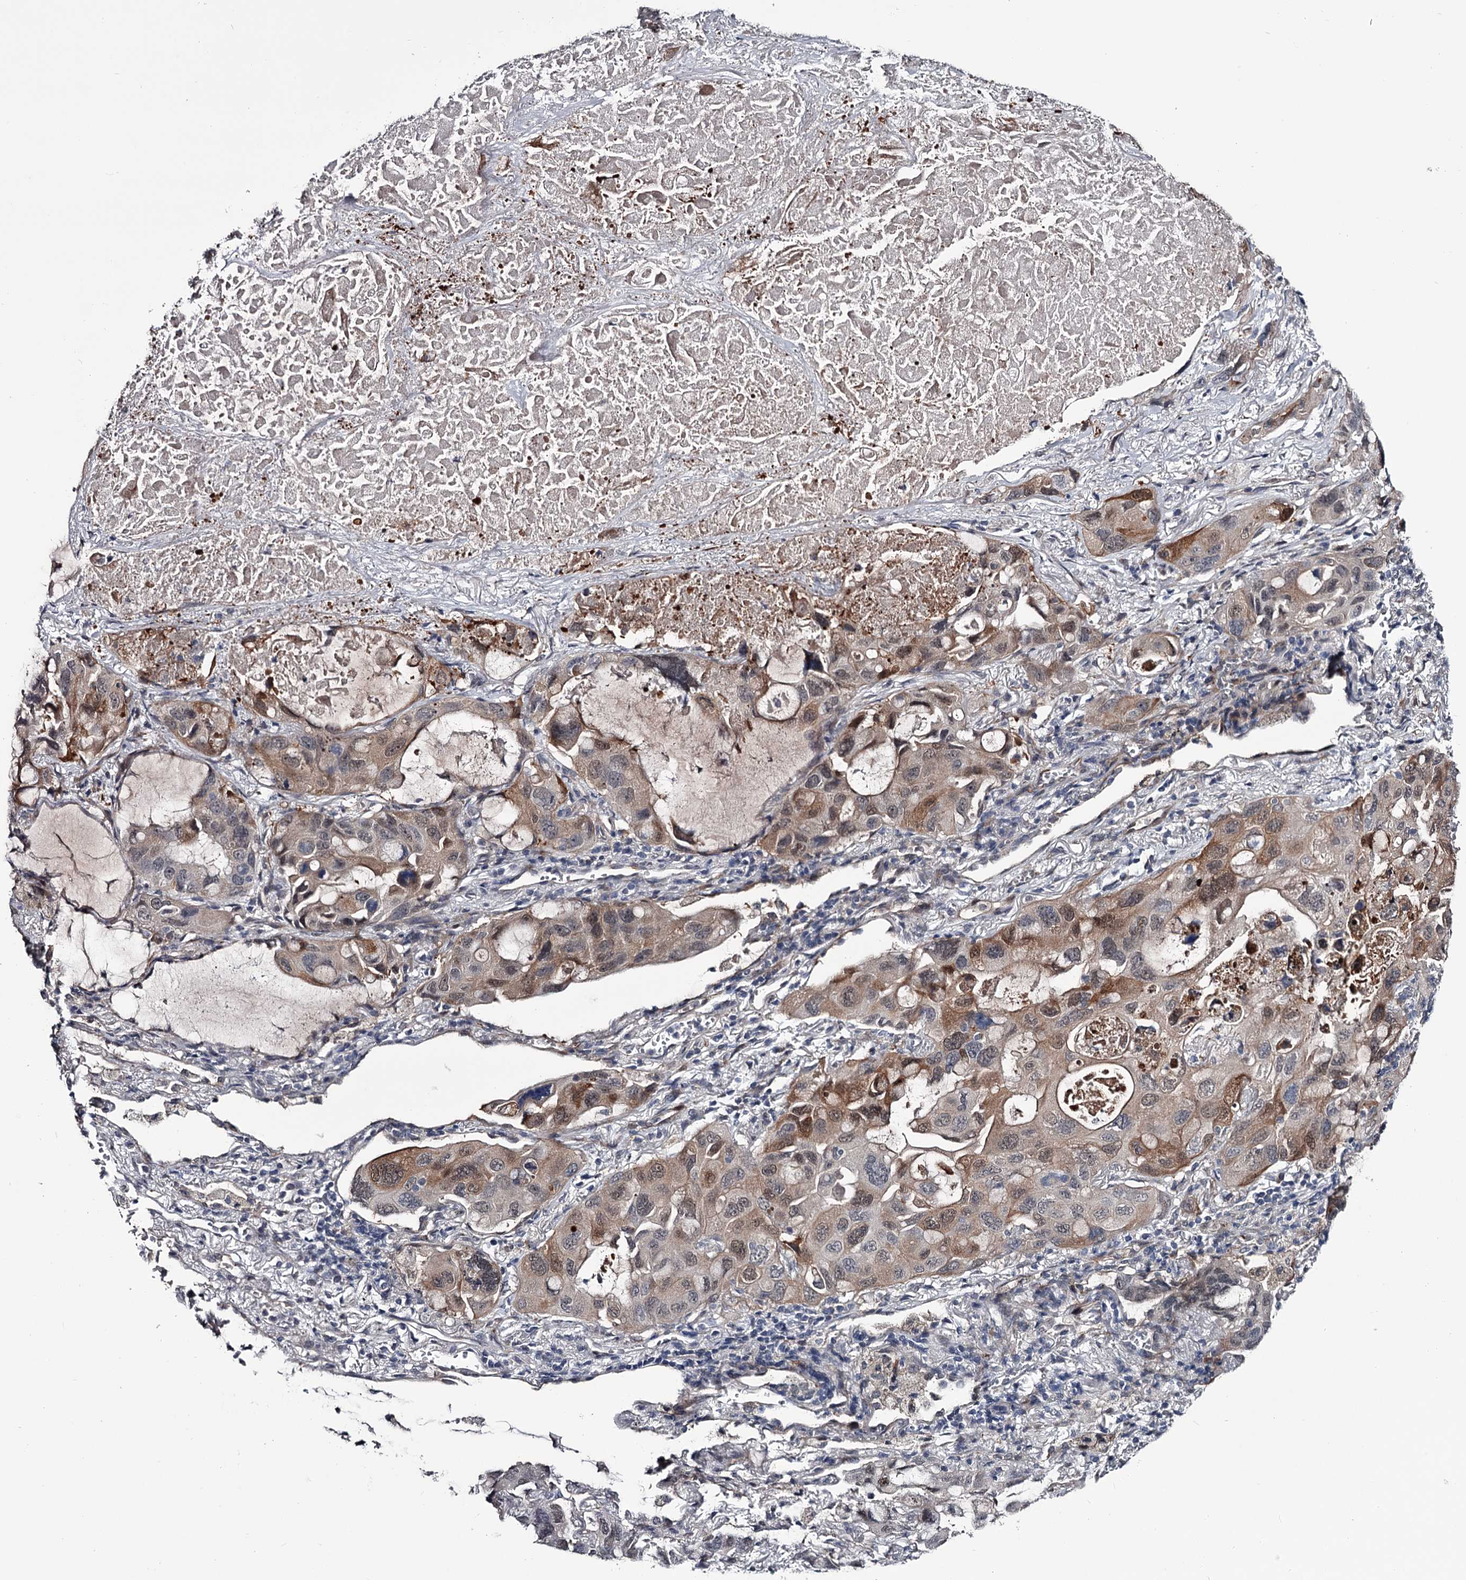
{"staining": {"intensity": "moderate", "quantity": ">75%", "location": "cytoplasmic/membranous"}, "tissue": "lung cancer", "cell_type": "Tumor cells", "image_type": "cancer", "snomed": [{"axis": "morphology", "description": "Squamous cell carcinoma, NOS"}, {"axis": "topography", "description": "Lung"}], "caption": "Immunohistochemistry (DAB (3,3'-diaminobenzidine)) staining of lung cancer (squamous cell carcinoma) exhibits moderate cytoplasmic/membranous protein staining in approximately >75% of tumor cells. Ihc stains the protein of interest in brown and the nuclei are stained blue.", "gene": "PRPF40B", "patient": {"sex": "female", "age": 73}}